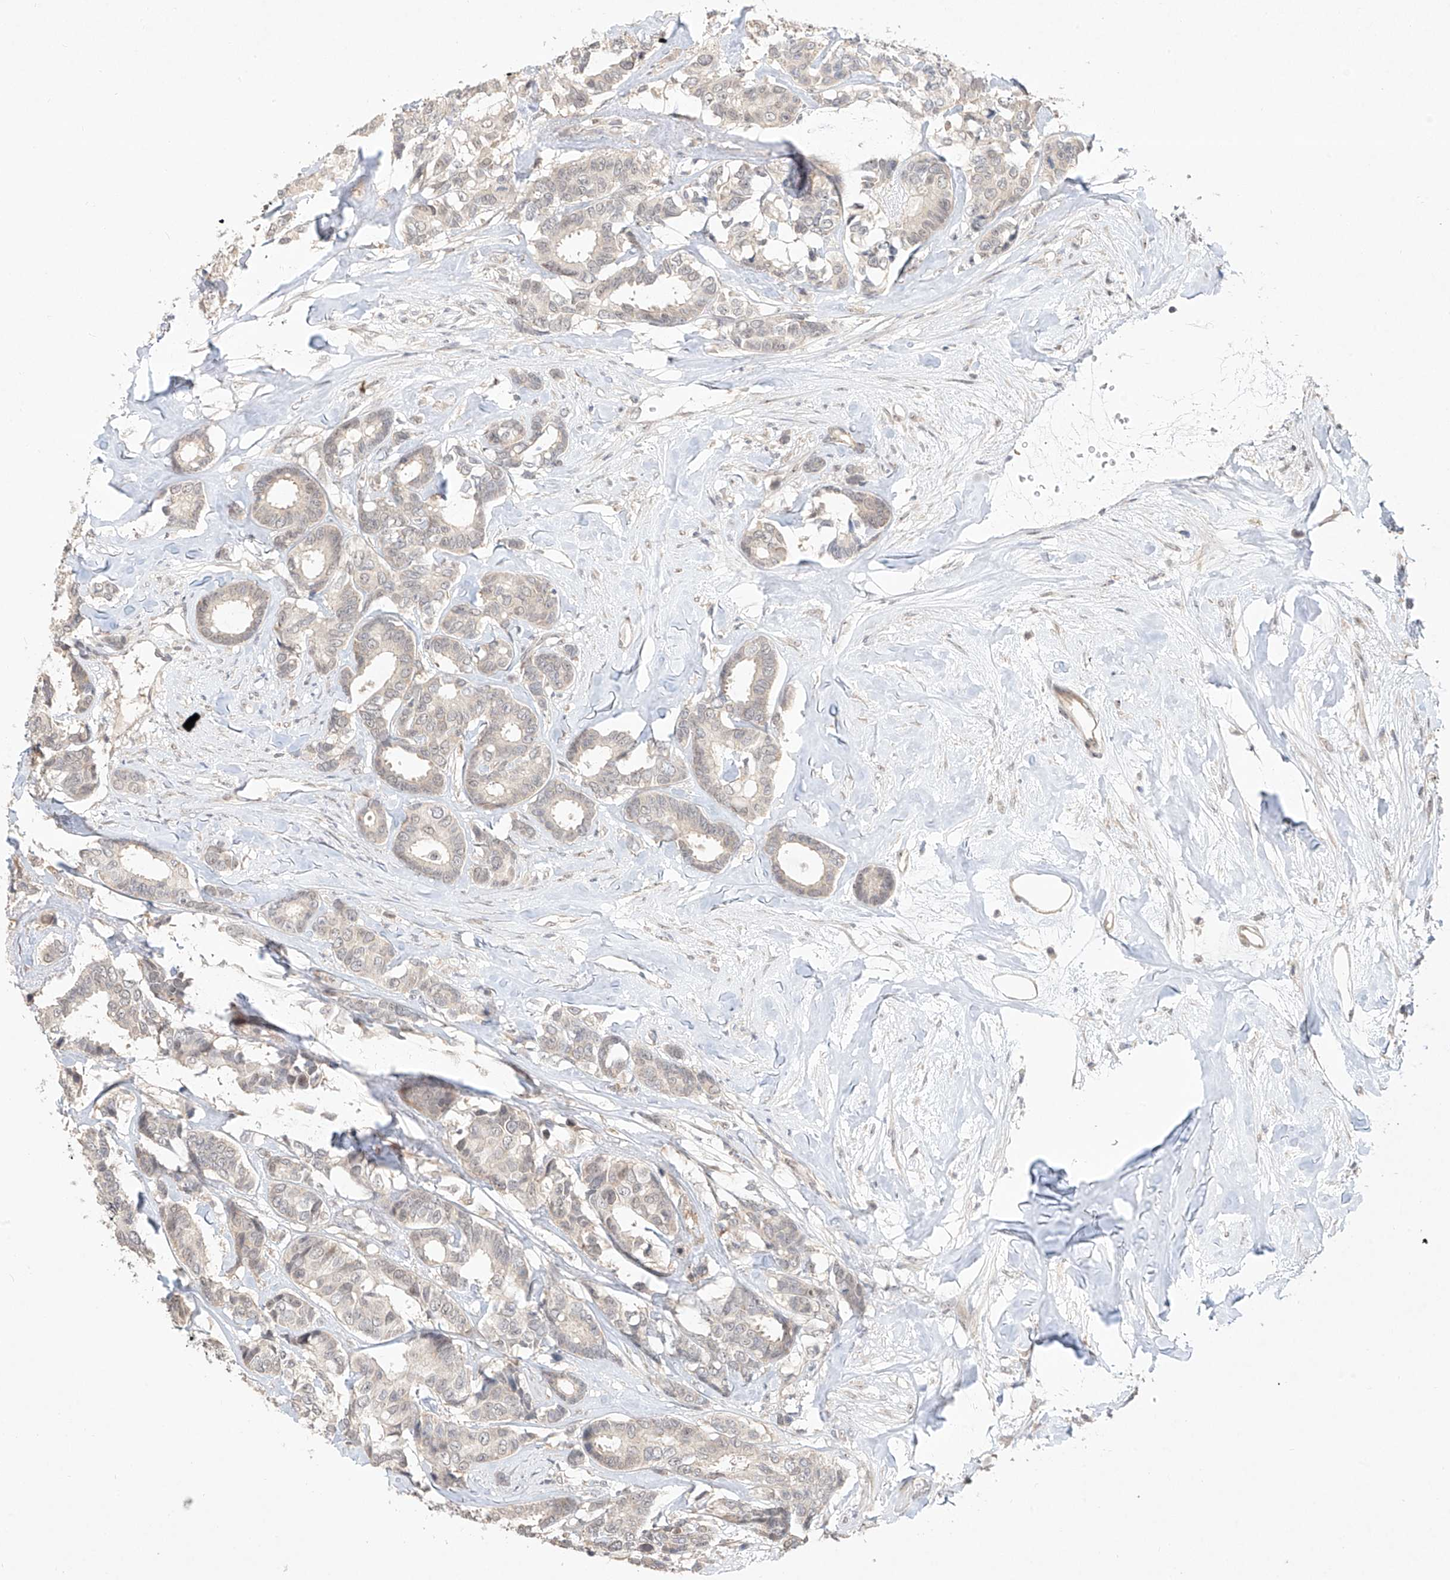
{"staining": {"intensity": "negative", "quantity": "none", "location": "none"}, "tissue": "breast cancer", "cell_type": "Tumor cells", "image_type": "cancer", "snomed": [{"axis": "morphology", "description": "Duct carcinoma"}, {"axis": "topography", "description": "Breast"}], "caption": "The immunohistochemistry histopathology image has no significant positivity in tumor cells of breast intraductal carcinoma tissue.", "gene": "TASP1", "patient": {"sex": "female", "age": 87}}